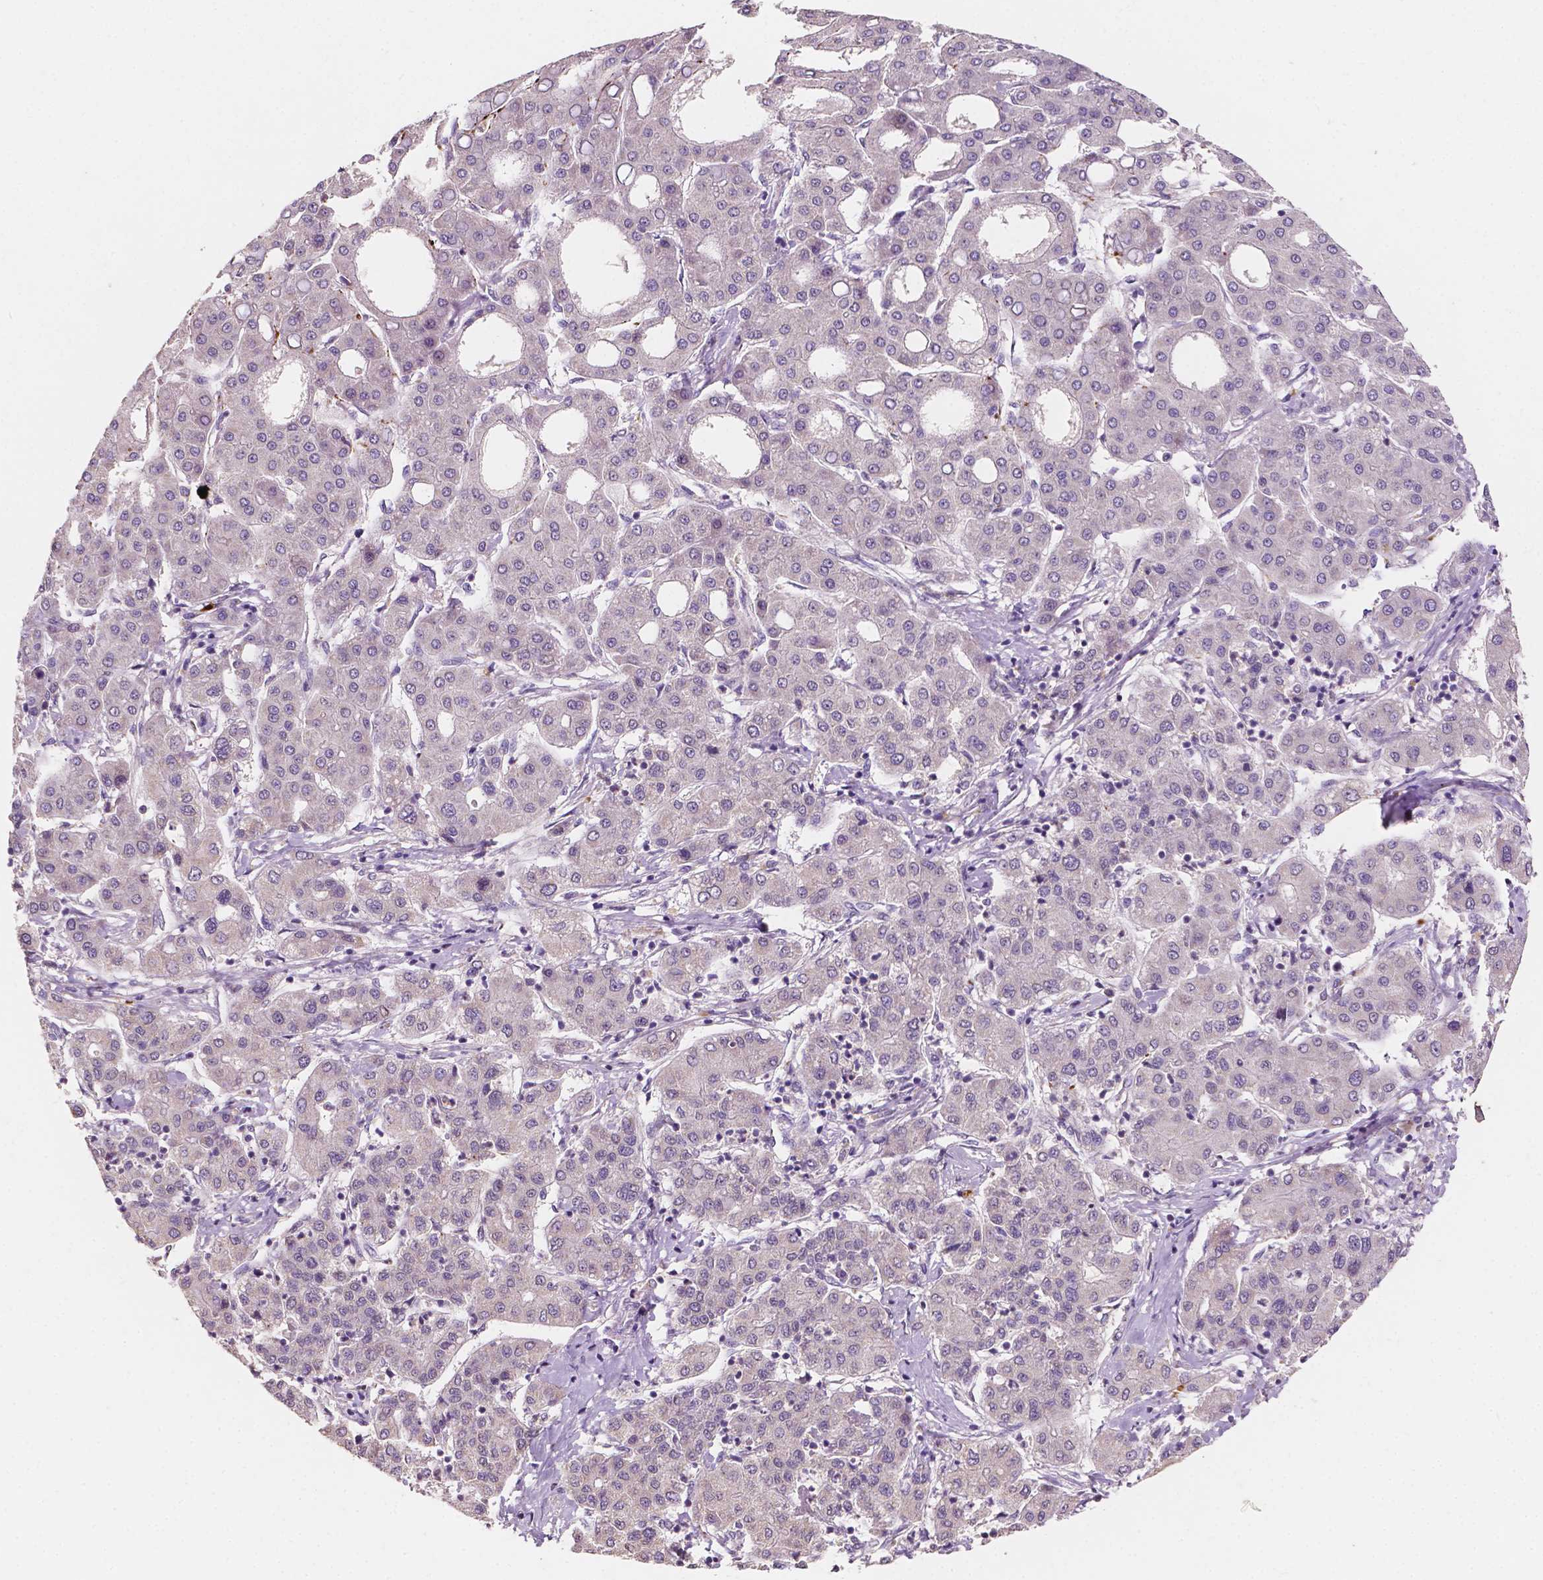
{"staining": {"intensity": "negative", "quantity": "none", "location": "none"}, "tissue": "liver cancer", "cell_type": "Tumor cells", "image_type": "cancer", "snomed": [{"axis": "morphology", "description": "Carcinoma, Hepatocellular, NOS"}, {"axis": "topography", "description": "Liver"}], "caption": "Immunohistochemistry (IHC) micrograph of neoplastic tissue: liver cancer (hepatocellular carcinoma) stained with DAB shows no significant protein positivity in tumor cells. Nuclei are stained in blue.", "gene": "SIRT2", "patient": {"sex": "male", "age": 65}}